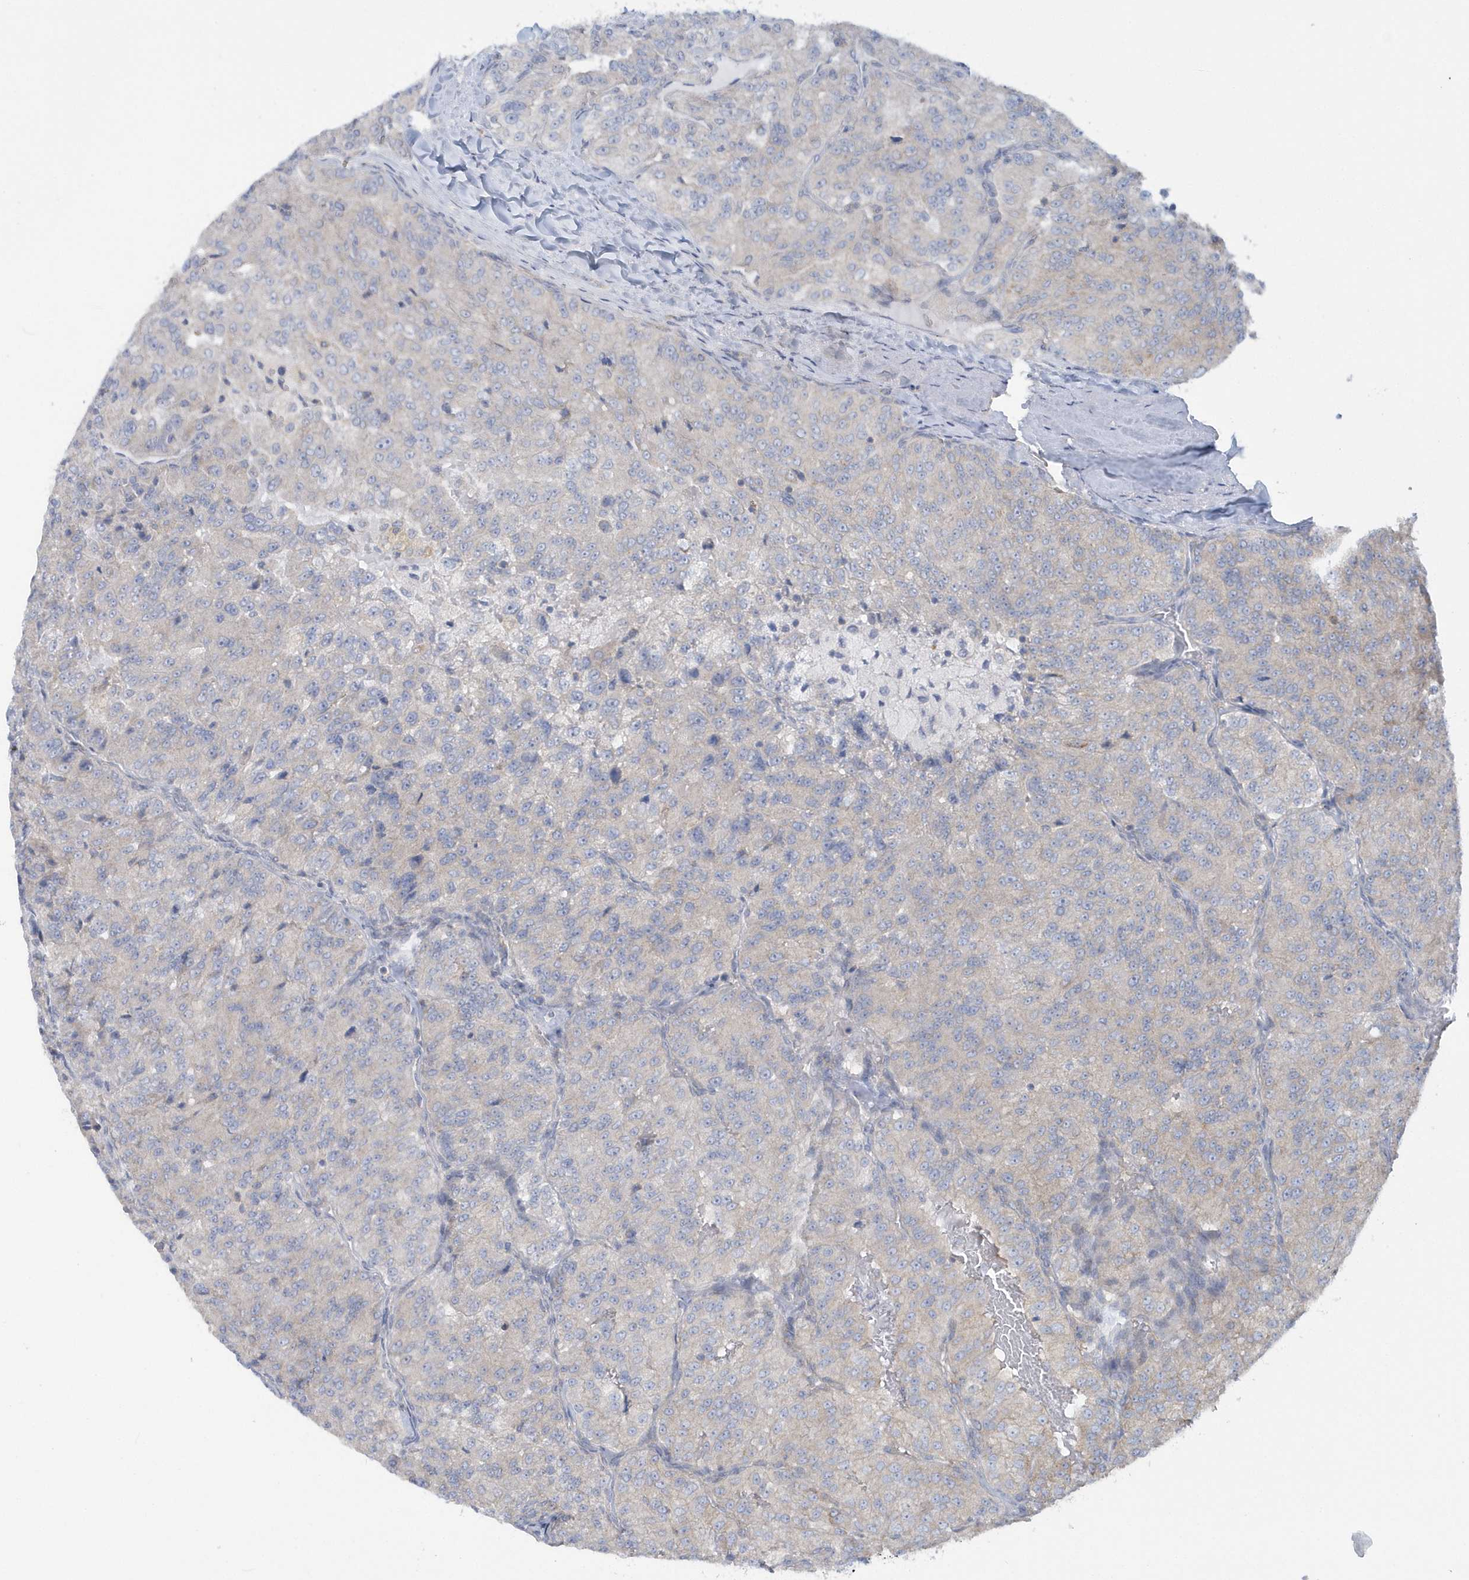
{"staining": {"intensity": "negative", "quantity": "none", "location": "none"}, "tissue": "renal cancer", "cell_type": "Tumor cells", "image_type": "cancer", "snomed": [{"axis": "morphology", "description": "Adenocarcinoma, NOS"}, {"axis": "topography", "description": "Kidney"}], "caption": "Tumor cells are negative for brown protein staining in renal cancer (adenocarcinoma).", "gene": "EIF3C", "patient": {"sex": "female", "age": 63}}